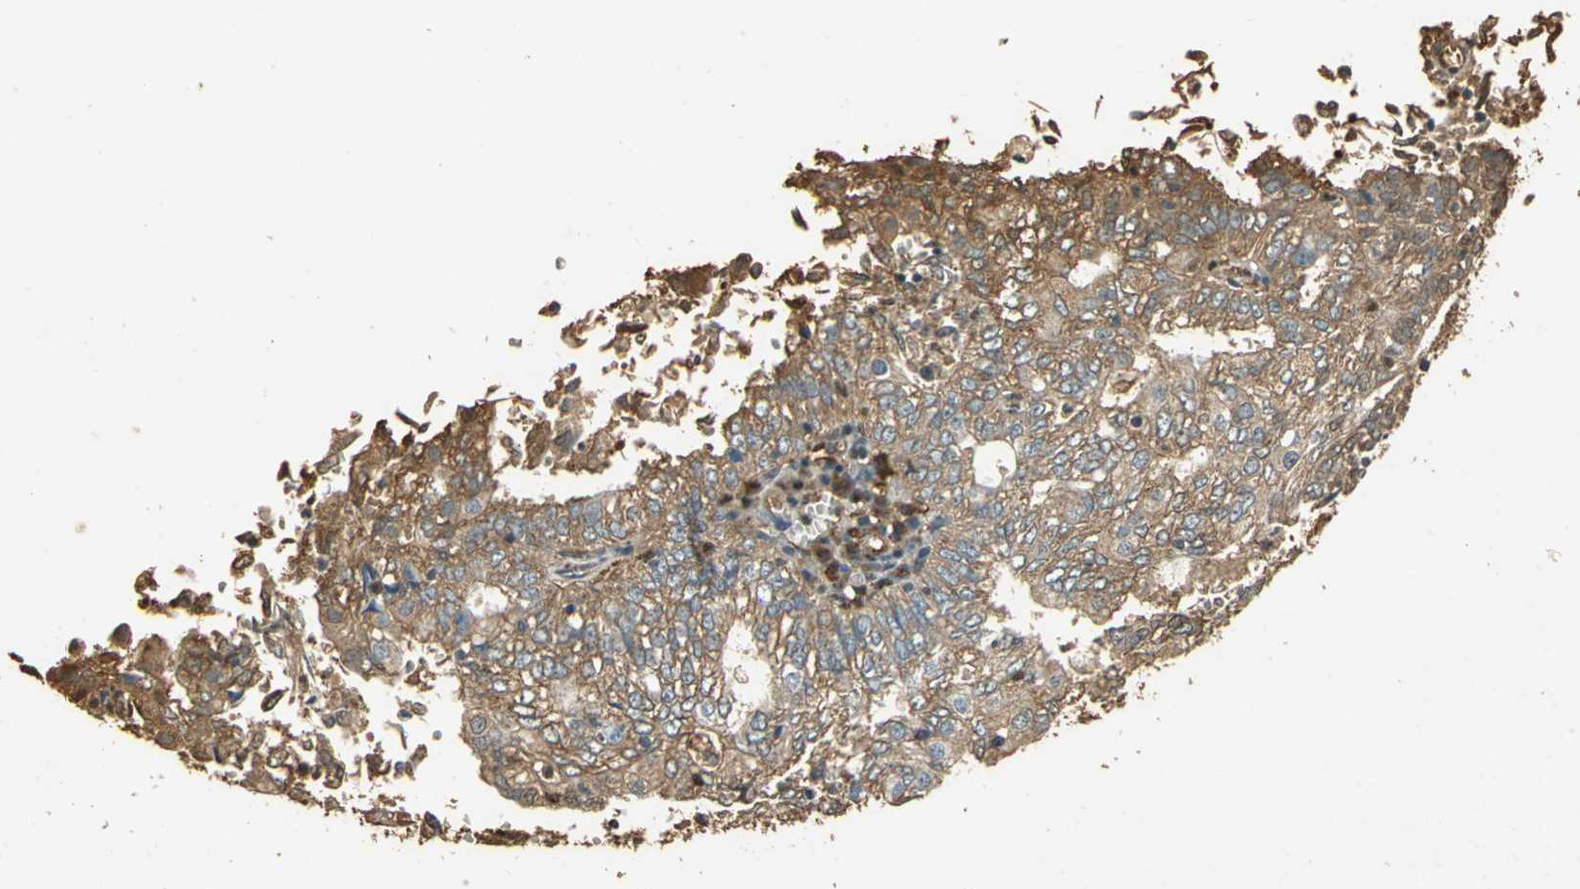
{"staining": {"intensity": "strong", "quantity": ">75%", "location": "cytoplasmic/membranous"}, "tissue": "endometrial cancer", "cell_type": "Tumor cells", "image_type": "cancer", "snomed": [{"axis": "morphology", "description": "Adenocarcinoma, NOS"}, {"axis": "topography", "description": "Endometrium"}], "caption": "This is a histology image of immunohistochemistry staining of endometrial cancer (adenocarcinoma), which shows strong positivity in the cytoplasmic/membranous of tumor cells.", "gene": "GAPDH", "patient": {"sex": "female", "age": 69}}